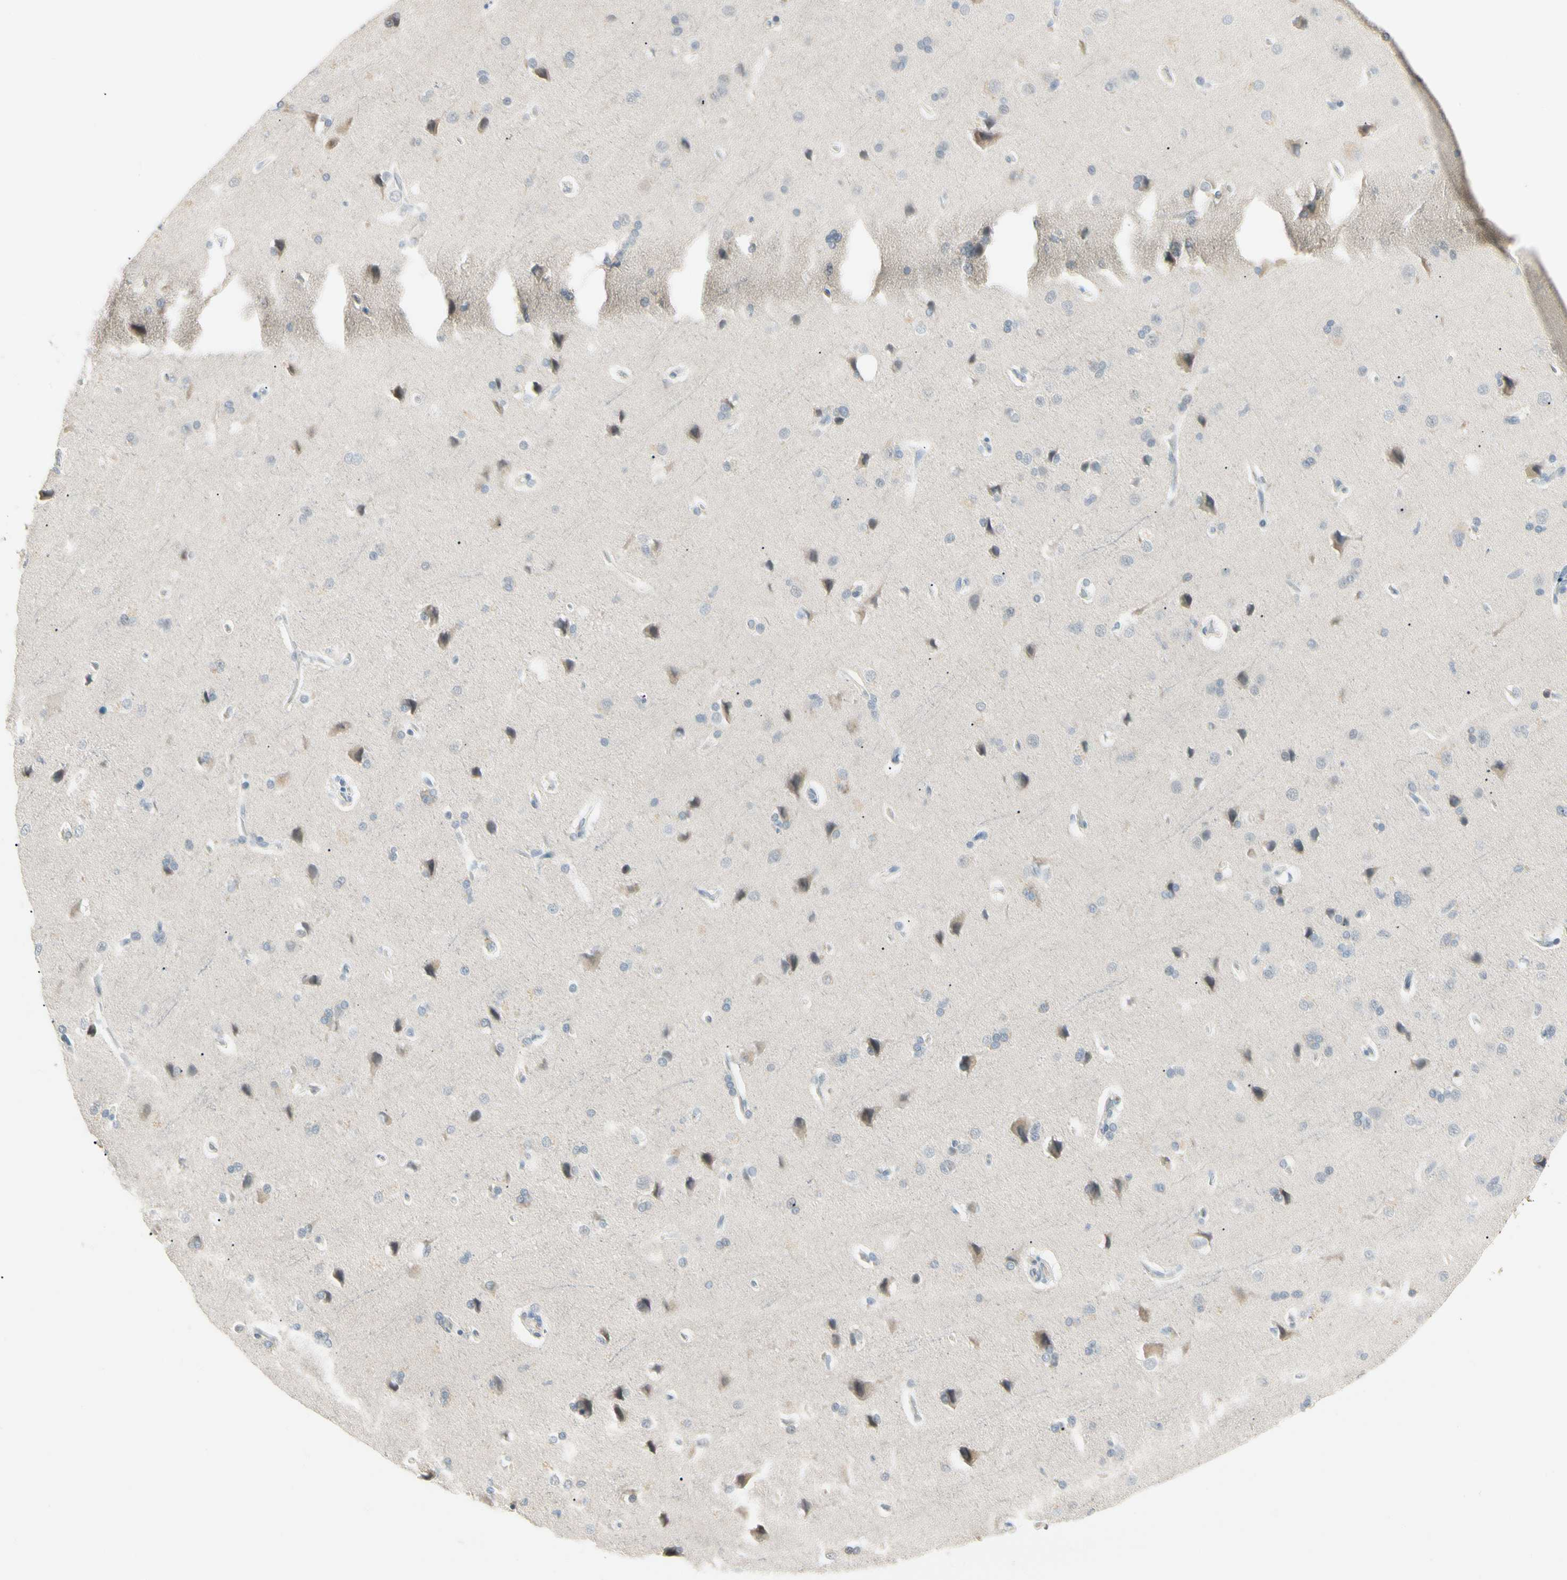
{"staining": {"intensity": "negative", "quantity": "none", "location": "none"}, "tissue": "cerebral cortex", "cell_type": "Endothelial cells", "image_type": "normal", "snomed": [{"axis": "morphology", "description": "Normal tissue, NOS"}, {"axis": "topography", "description": "Cerebral cortex"}], "caption": "High power microscopy image of an immunohistochemistry (IHC) image of normal cerebral cortex, revealing no significant positivity in endothelial cells.", "gene": "ASPN", "patient": {"sex": "male", "age": 62}}